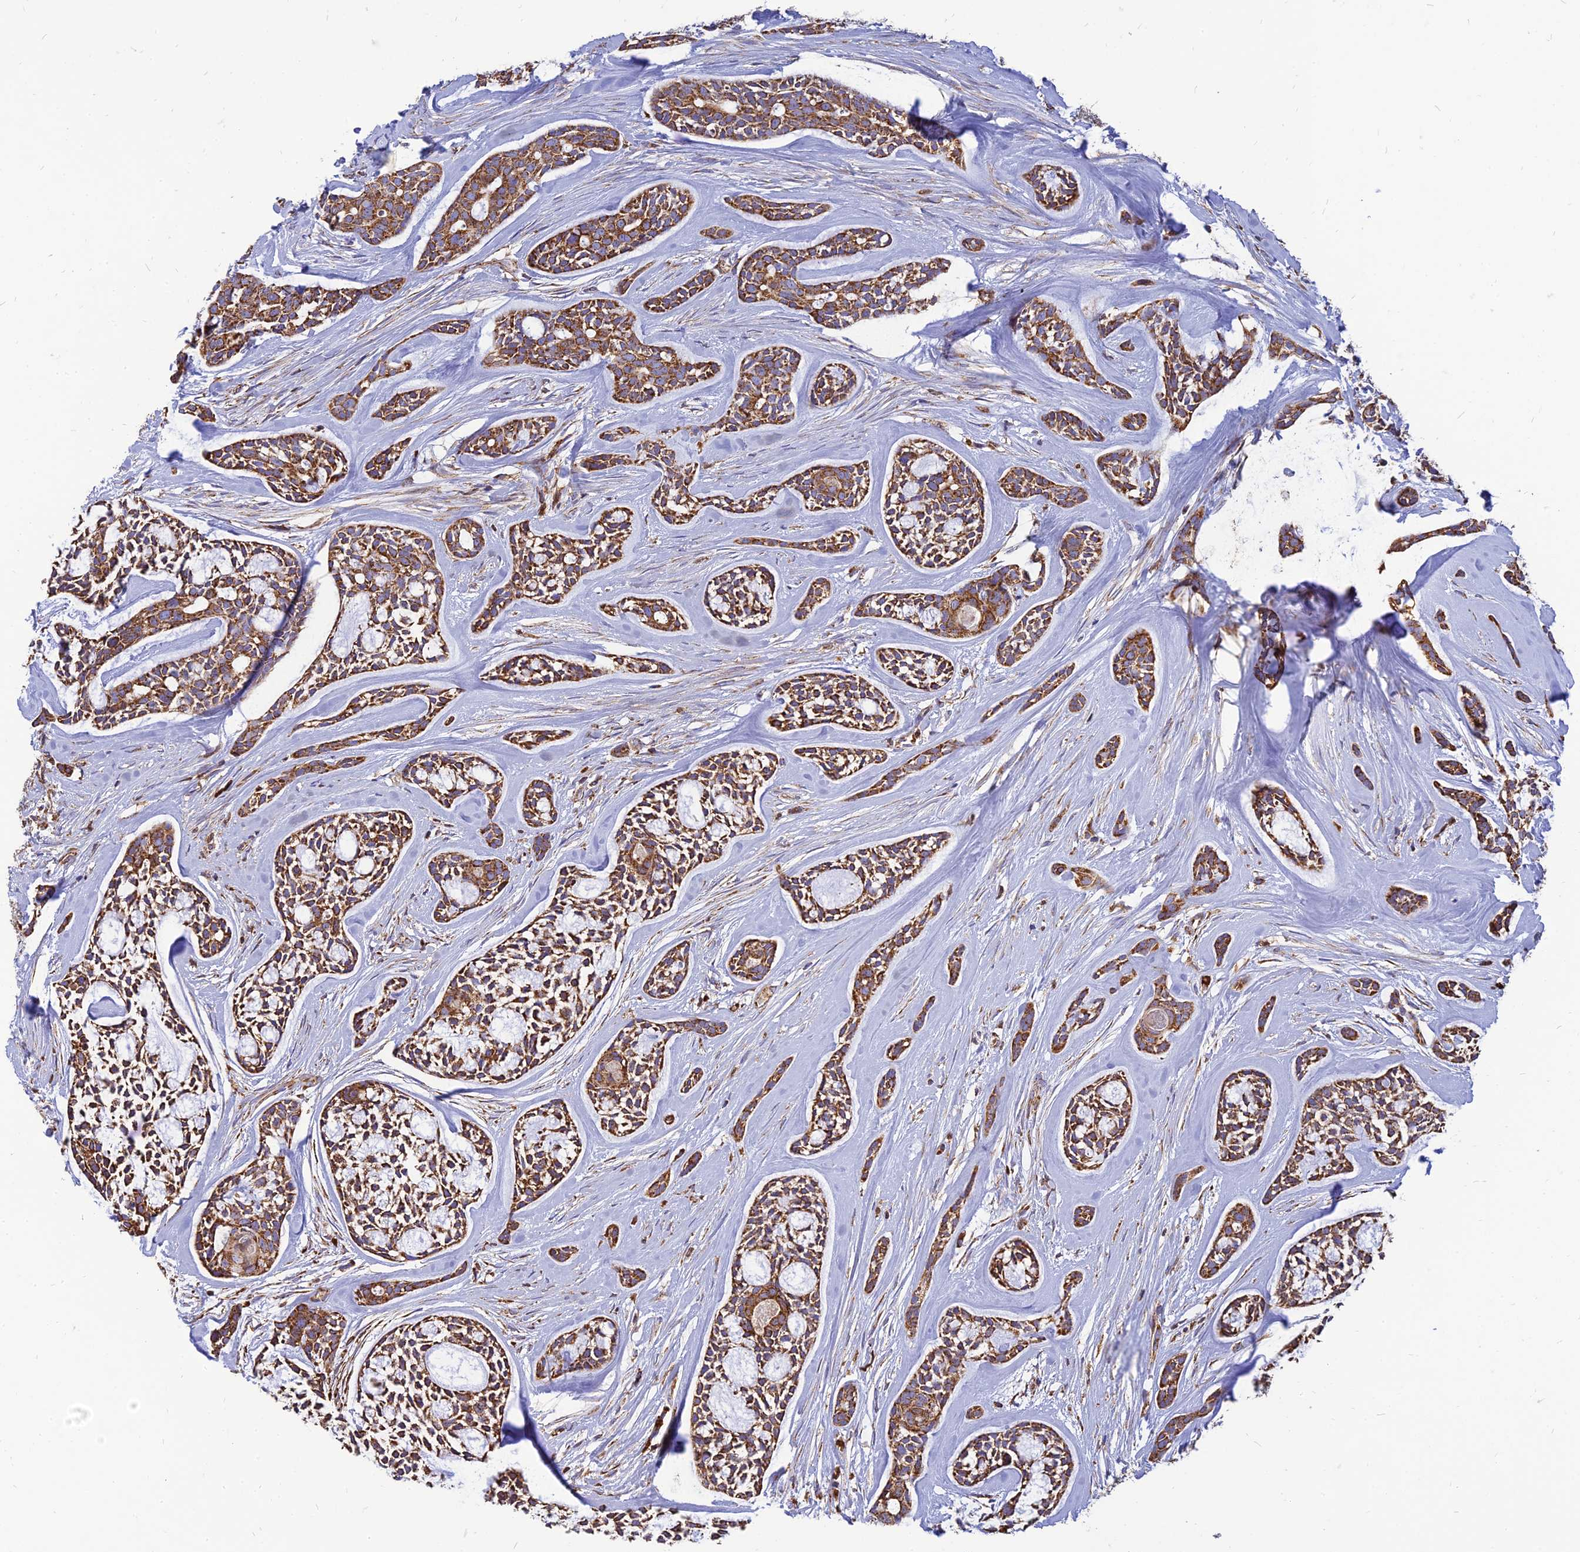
{"staining": {"intensity": "strong", "quantity": ">75%", "location": "cytoplasmic/membranous"}, "tissue": "head and neck cancer", "cell_type": "Tumor cells", "image_type": "cancer", "snomed": [{"axis": "morphology", "description": "Adenocarcinoma, NOS"}, {"axis": "topography", "description": "Subcutis"}, {"axis": "topography", "description": "Head-Neck"}], "caption": "A photomicrograph showing strong cytoplasmic/membranous expression in approximately >75% of tumor cells in head and neck cancer, as visualized by brown immunohistochemical staining.", "gene": "THUMPD2", "patient": {"sex": "female", "age": 73}}